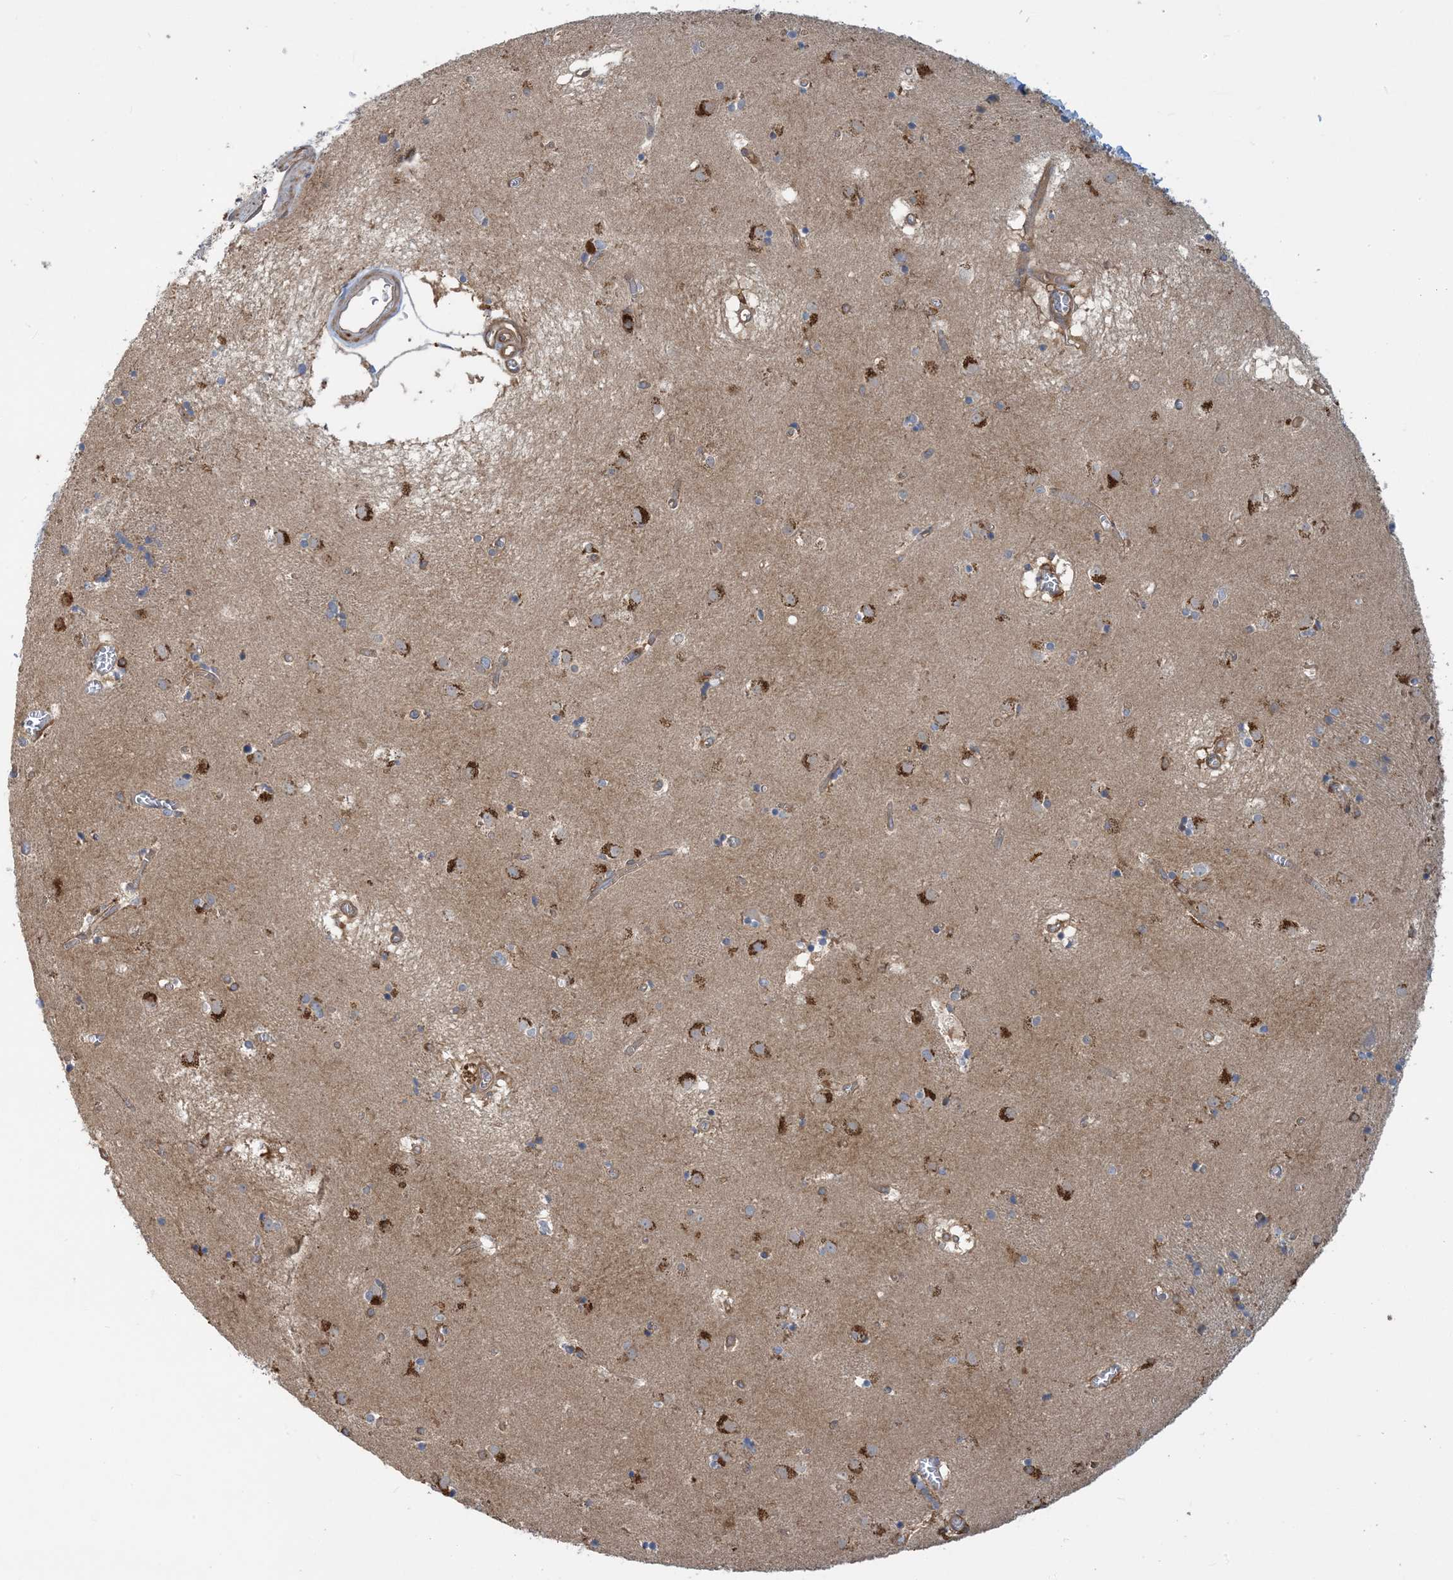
{"staining": {"intensity": "moderate", "quantity": "<25%", "location": "cytoplasmic/membranous"}, "tissue": "caudate", "cell_type": "Glial cells", "image_type": "normal", "snomed": [{"axis": "morphology", "description": "Normal tissue, NOS"}, {"axis": "topography", "description": "Lateral ventricle wall"}], "caption": "About <25% of glial cells in benign caudate demonstrate moderate cytoplasmic/membranous protein expression as visualized by brown immunohistochemical staining.", "gene": "SFMBT2", "patient": {"sex": "male", "age": 70}}